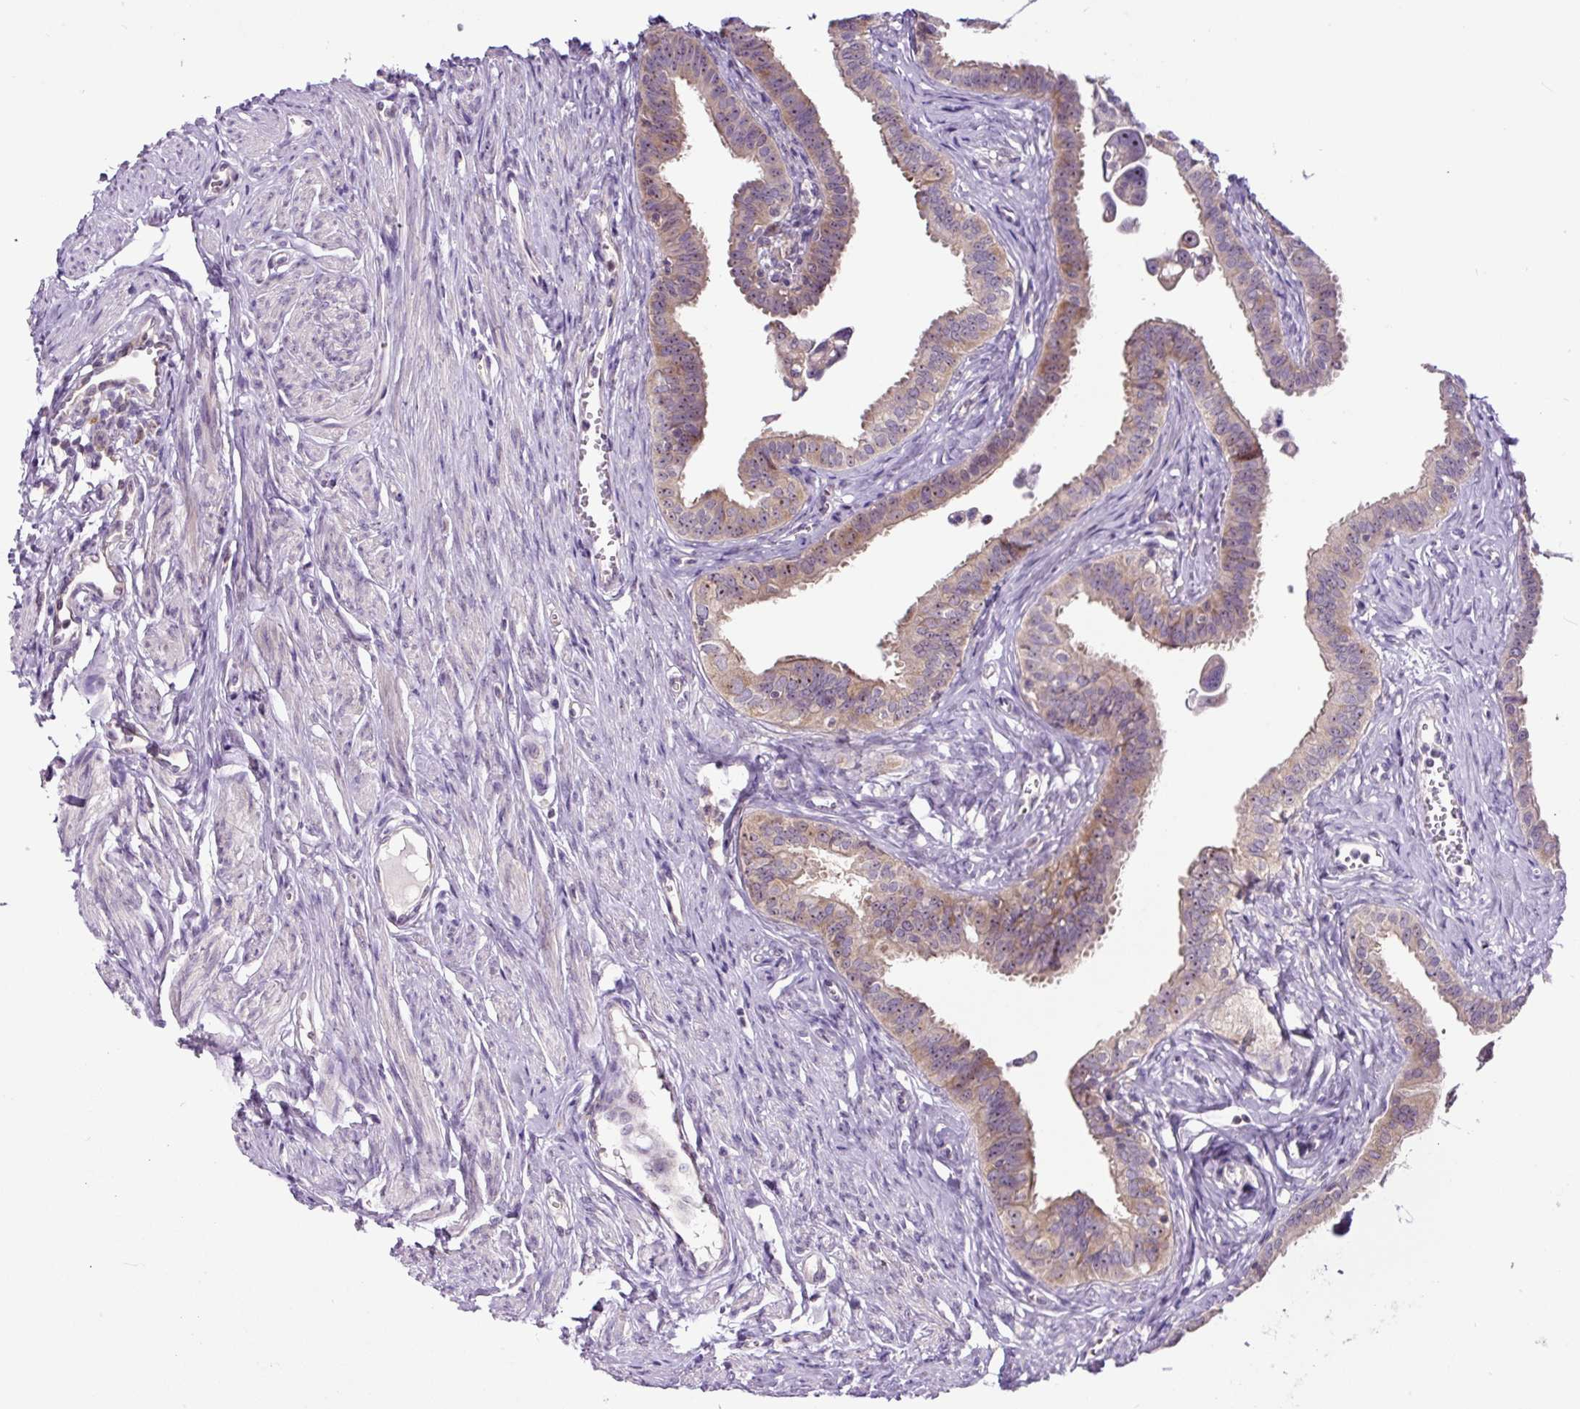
{"staining": {"intensity": "weak", "quantity": ">75%", "location": "cytoplasmic/membranous"}, "tissue": "fallopian tube", "cell_type": "Glandular cells", "image_type": "normal", "snomed": [{"axis": "morphology", "description": "Normal tissue, NOS"}, {"axis": "morphology", "description": "Carcinoma, NOS"}, {"axis": "topography", "description": "Fallopian tube"}, {"axis": "topography", "description": "Ovary"}], "caption": "Immunohistochemistry (IHC) of benign human fallopian tube demonstrates low levels of weak cytoplasmic/membranous positivity in approximately >75% of glandular cells. (DAB (3,3'-diaminobenzidine) IHC, brown staining for protein, blue staining for nuclei).", "gene": "NOM1", "patient": {"sex": "female", "age": 59}}